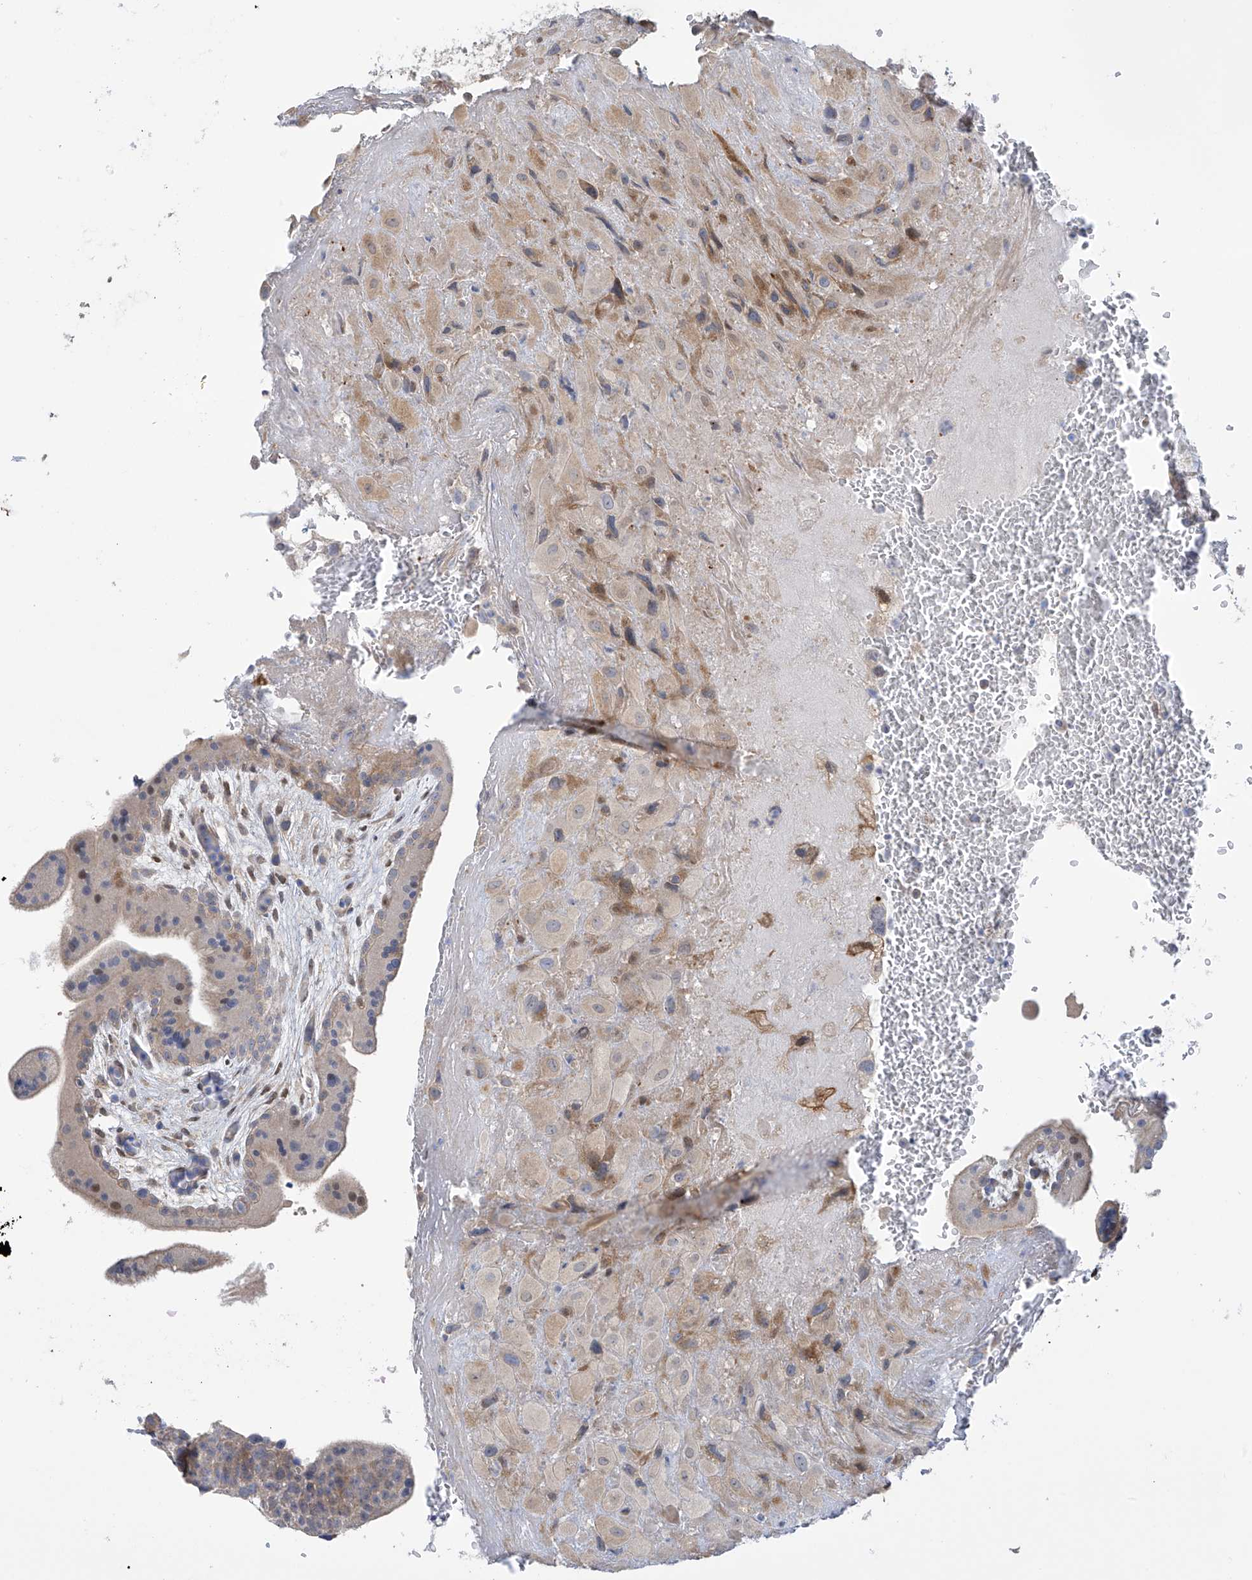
{"staining": {"intensity": "moderate", "quantity": "25%-75%", "location": "cytoplasmic/membranous"}, "tissue": "placenta", "cell_type": "Decidual cells", "image_type": "normal", "snomed": [{"axis": "morphology", "description": "Normal tissue, NOS"}, {"axis": "topography", "description": "Placenta"}], "caption": "The micrograph exhibits a brown stain indicating the presence of a protein in the cytoplasmic/membranous of decidual cells in placenta.", "gene": "ZNF641", "patient": {"sex": "female", "age": 35}}